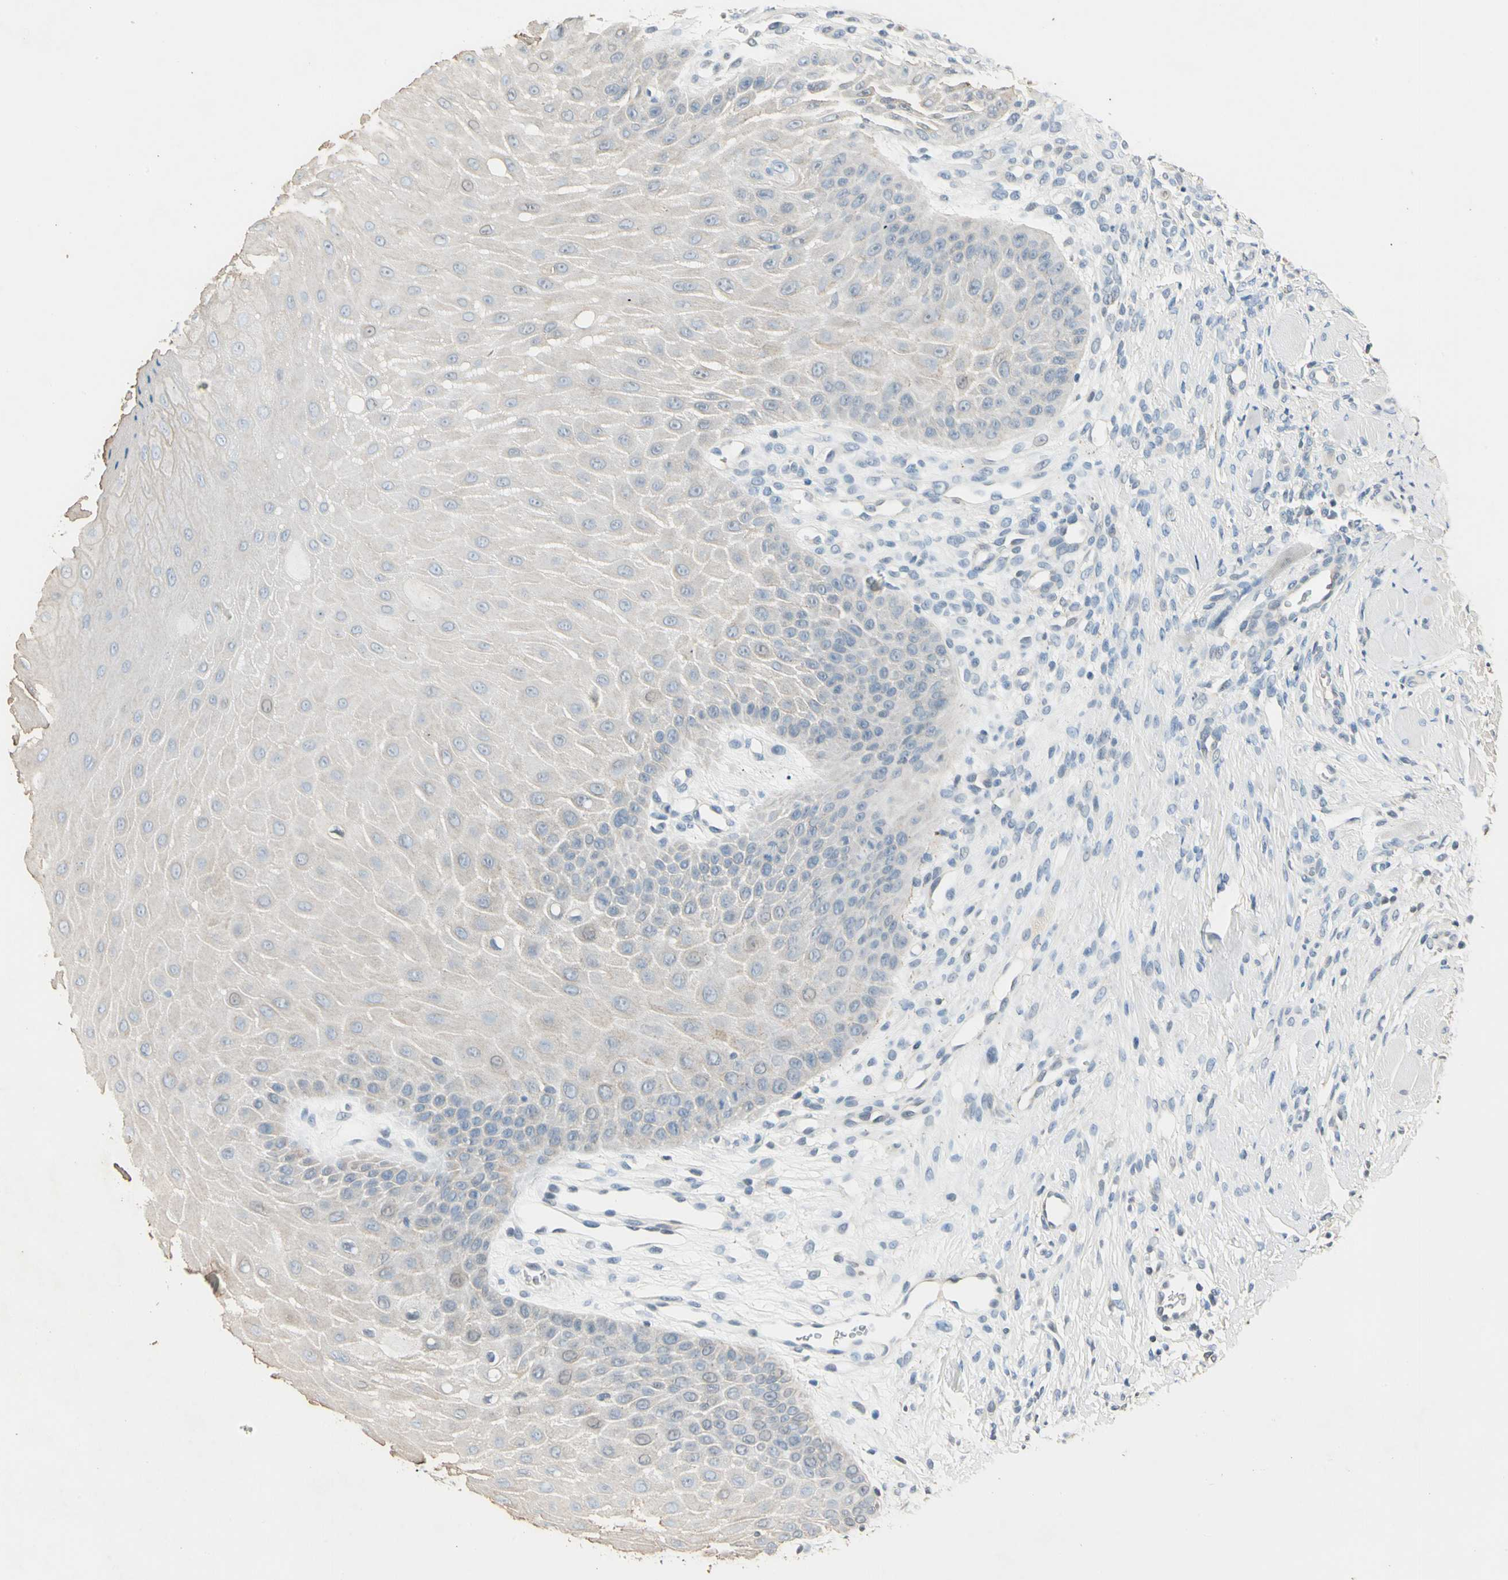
{"staining": {"intensity": "weak", "quantity": "<25%", "location": "cytoplasmic/membranous"}, "tissue": "oral mucosa", "cell_type": "Squamous epithelial cells", "image_type": "normal", "snomed": [{"axis": "morphology", "description": "Normal tissue, NOS"}, {"axis": "topography", "description": "Oral tissue"}], "caption": "Protein analysis of benign oral mucosa shows no significant staining in squamous epithelial cells.", "gene": "MAP3K7", "patient": {"sex": "female", "age": 47}}